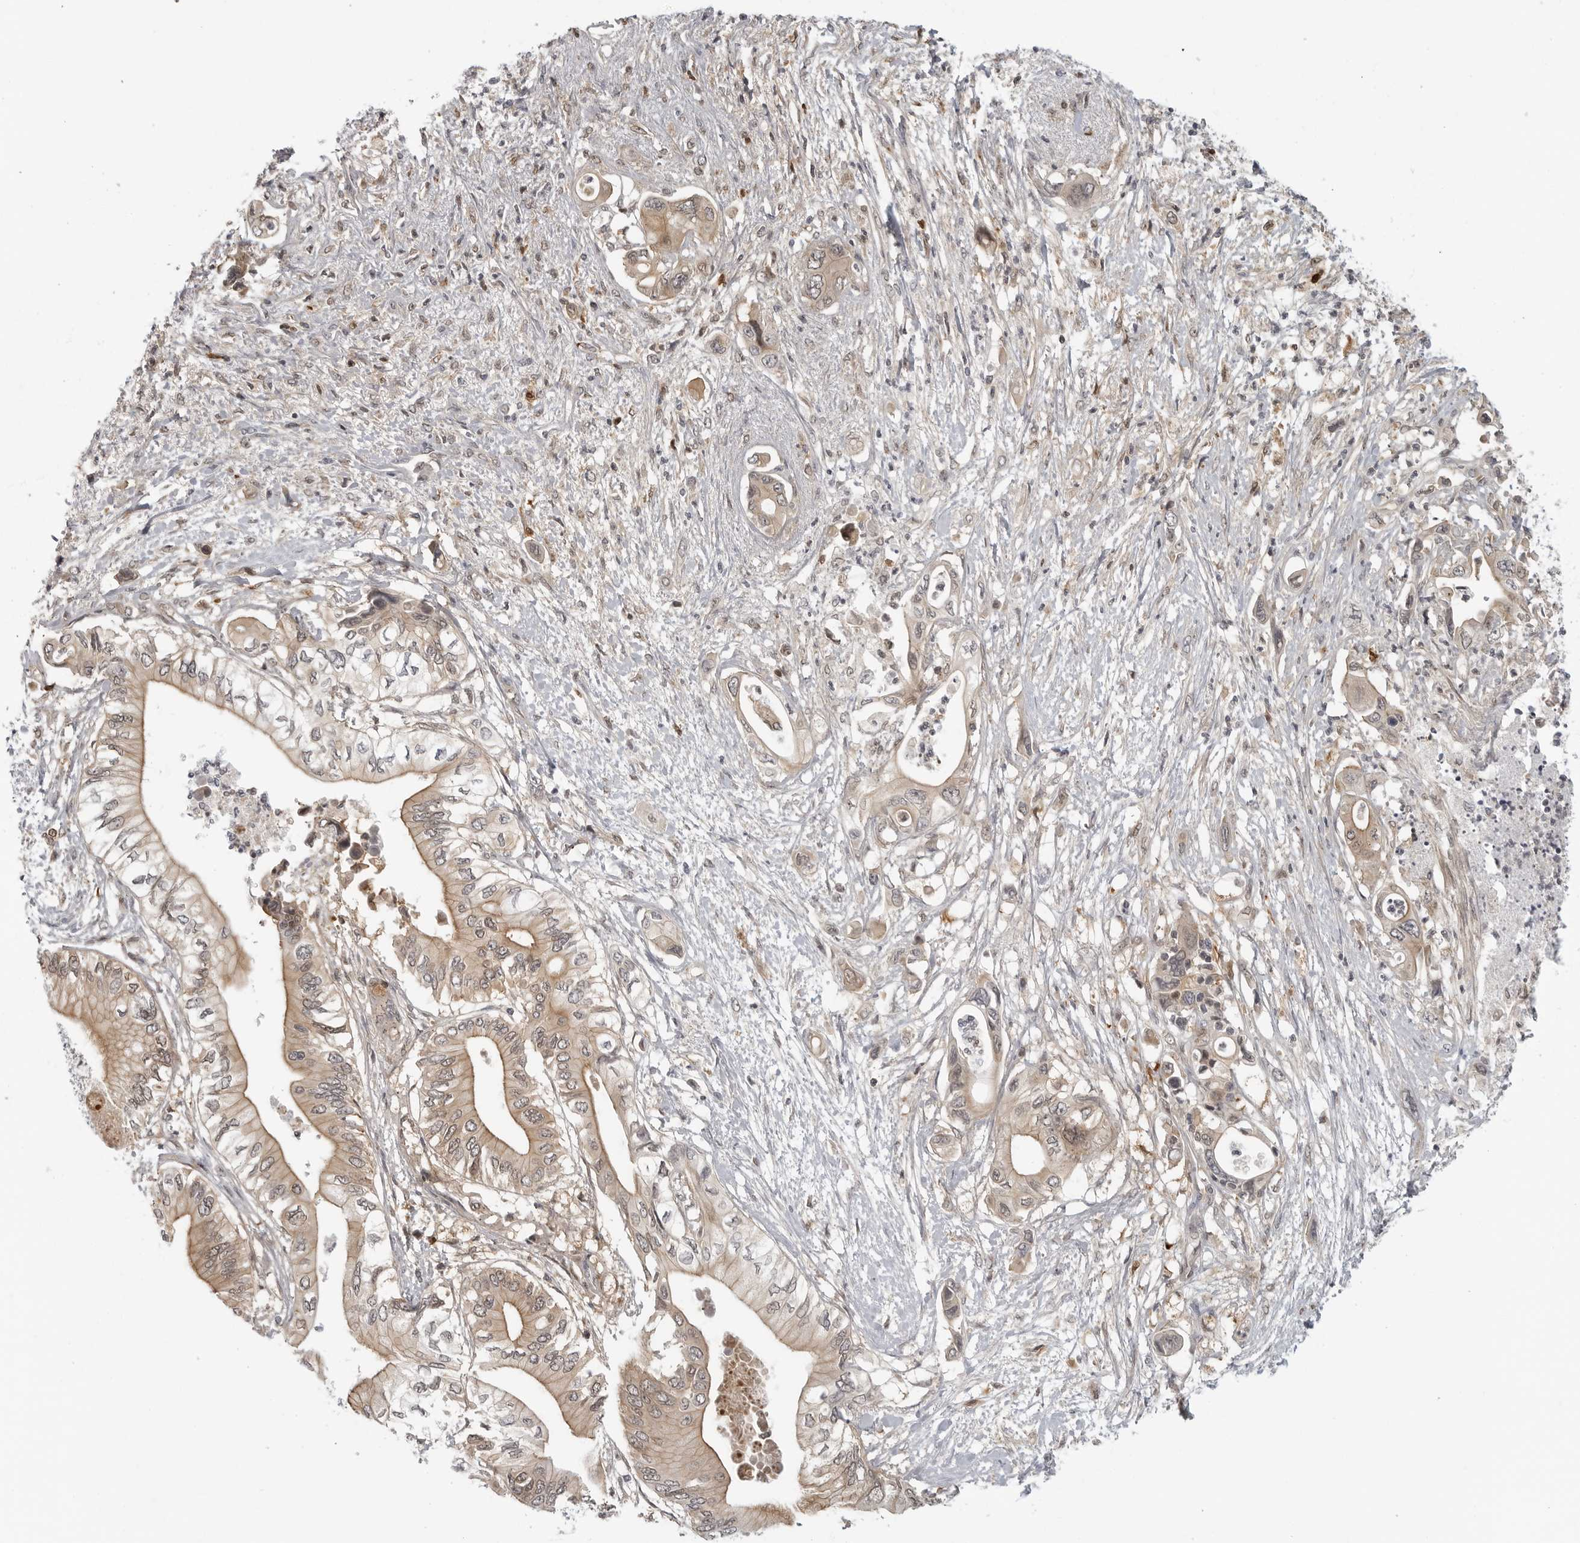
{"staining": {"intensity": "weak", "quantity": ">75%", "location": "cytoplasmic/membranous"}, "tissue": "pancreatic cancer", "cell_type": "Tumor cells", "image_type": "cancer", "snomed": [{"axis": "morphology", "description": "Adenocarcinoma, NOS"}, {"axis": "topography", "description": "Pancreas"}], "caption": "This micrograph exhibits immunohistochemistry staining of human pancreatic cancer (adenocarcinoma), with low weak cytoplasmic/membranous positivity in about >75% of tumor cells.", "gene": "CTIF", "patient": {"sex": "male", "age": 66}}